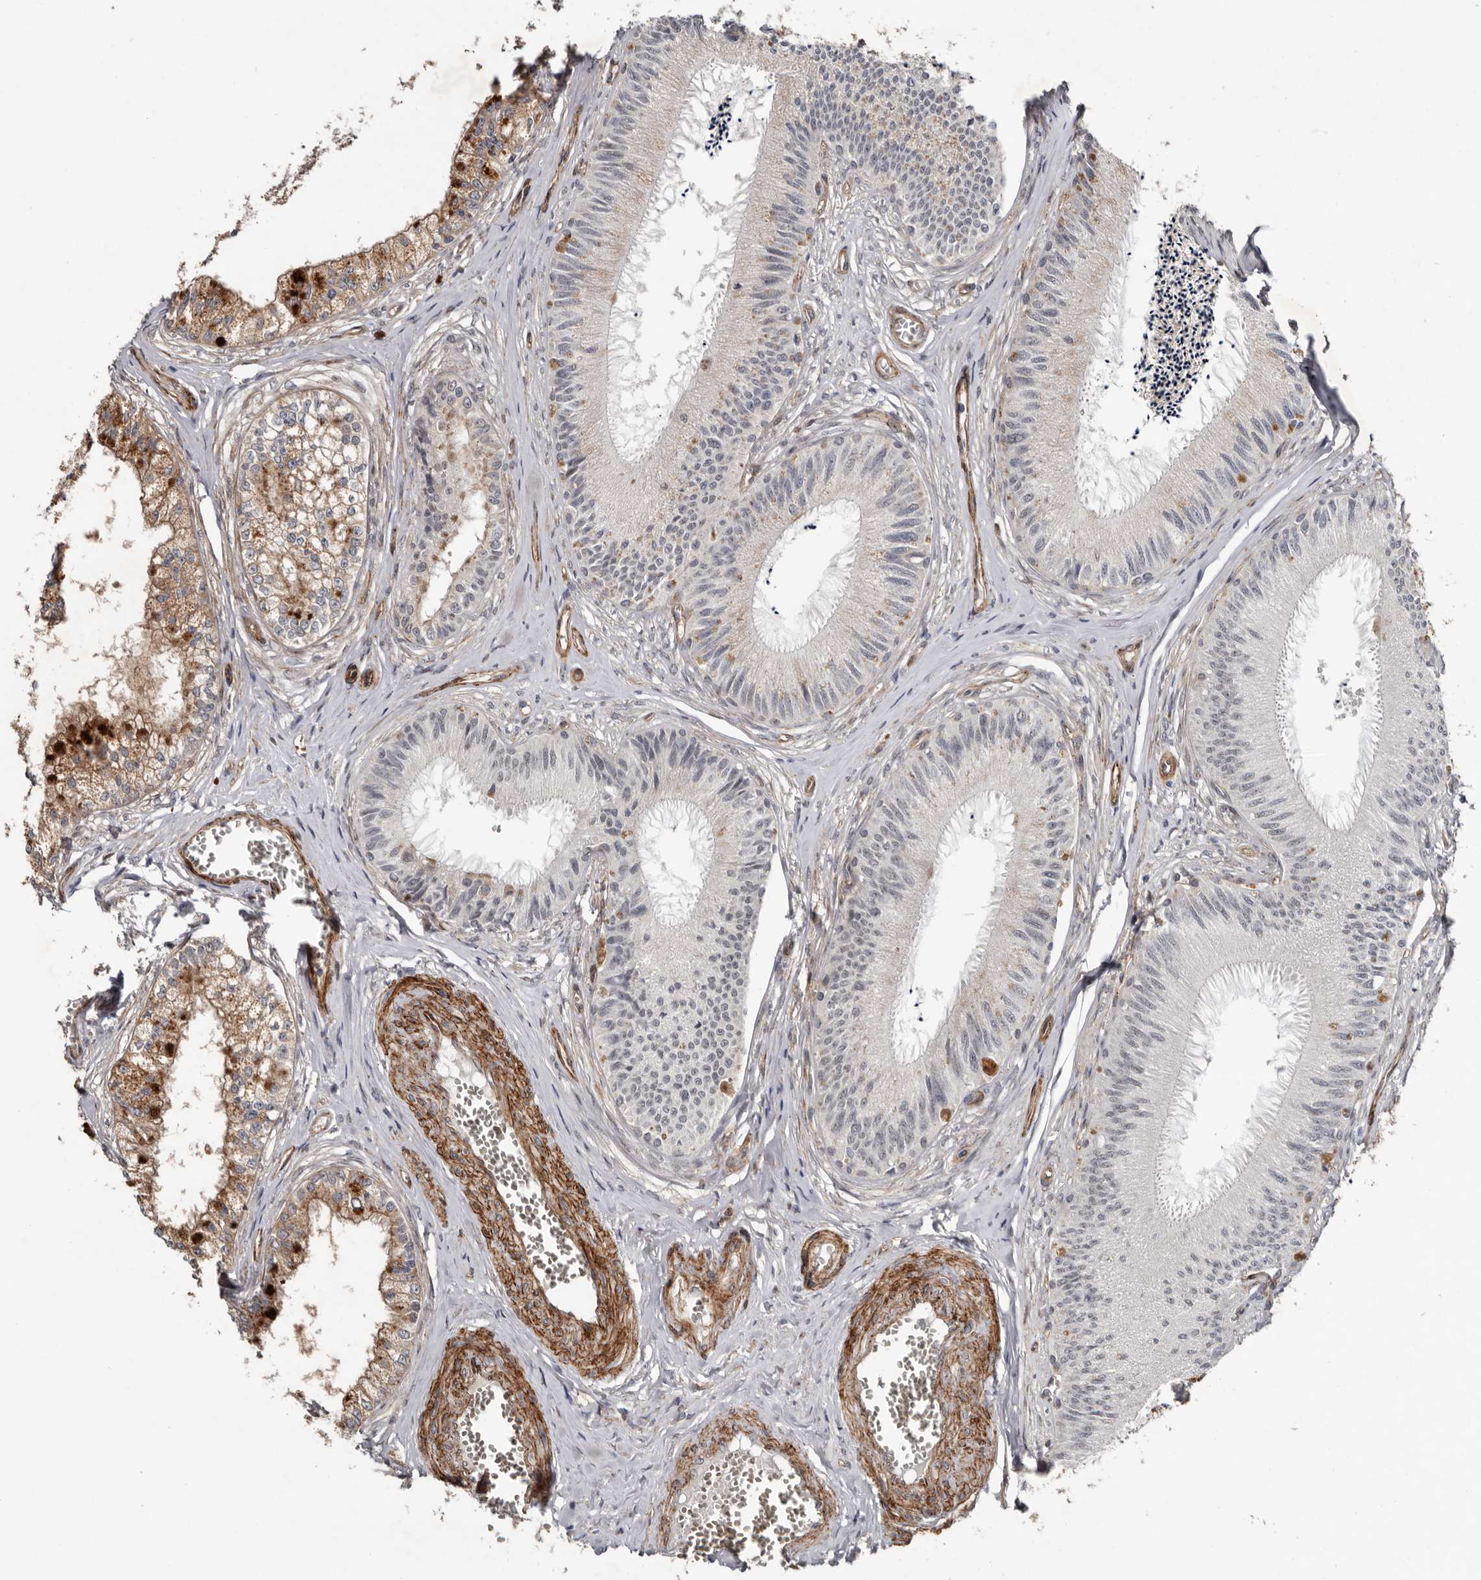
{"staining": {"intensity": "weak", "quantity": "25%-75%", "location": "cytoplasmic/membranous,nuclear"}, "tissue": "epididymis", "cell_type": "Glandular cells", "image_type": "normal", "snomed": [{"axis": "morphology", "description": "Normal tissue, NOS"}, {"axis": "topography", "description": "Epididymis"}], "caption": "Weak cytoplasmic/membranous,nuclear positivity is present in about 25%-75% of glandular cells in unremarkable epididymis.", "gene": "RANBP17", "patient": {"sex": "male", "age": 79}}